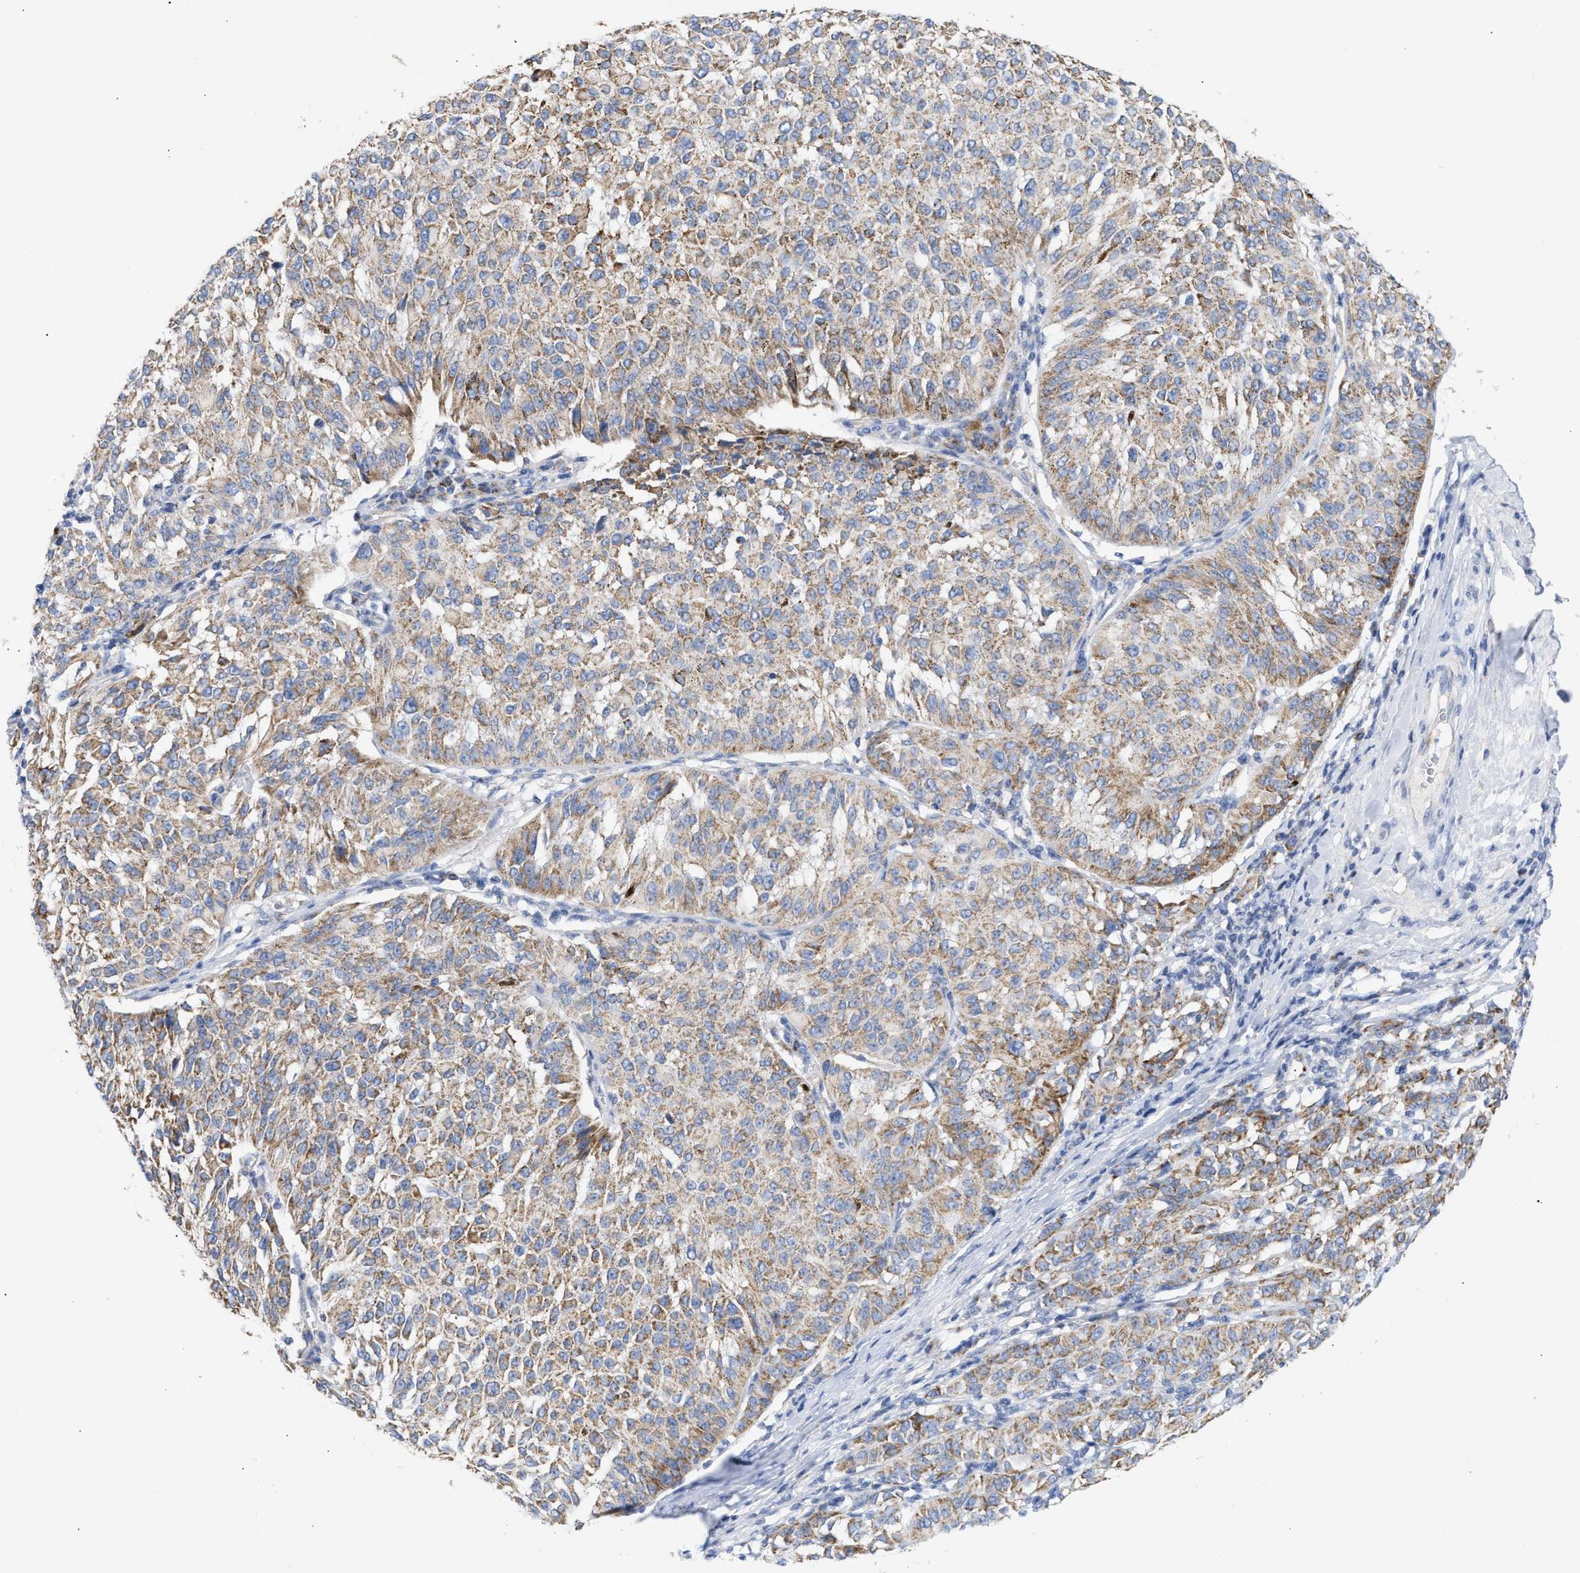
{"staining": {"intensity": "moderate", "quantity": ">75%", "location": "cytoplasmic/membranous"}, "tissue": "melanoma", "cell_type": "Tumor cells", "image_type": "cancer", "snomed": [{"axis": "morphology", "description": "Malignant melanoma, NOS"}, {"axis": "topography", "description": "Skin"}], "caption": "Melanoma stained for a protein exhibits moderate cytoplasmic/membranous positivity in tumor cells.", "gene": "ACOT13", "patient": {"sex": "female", "age": 72}}